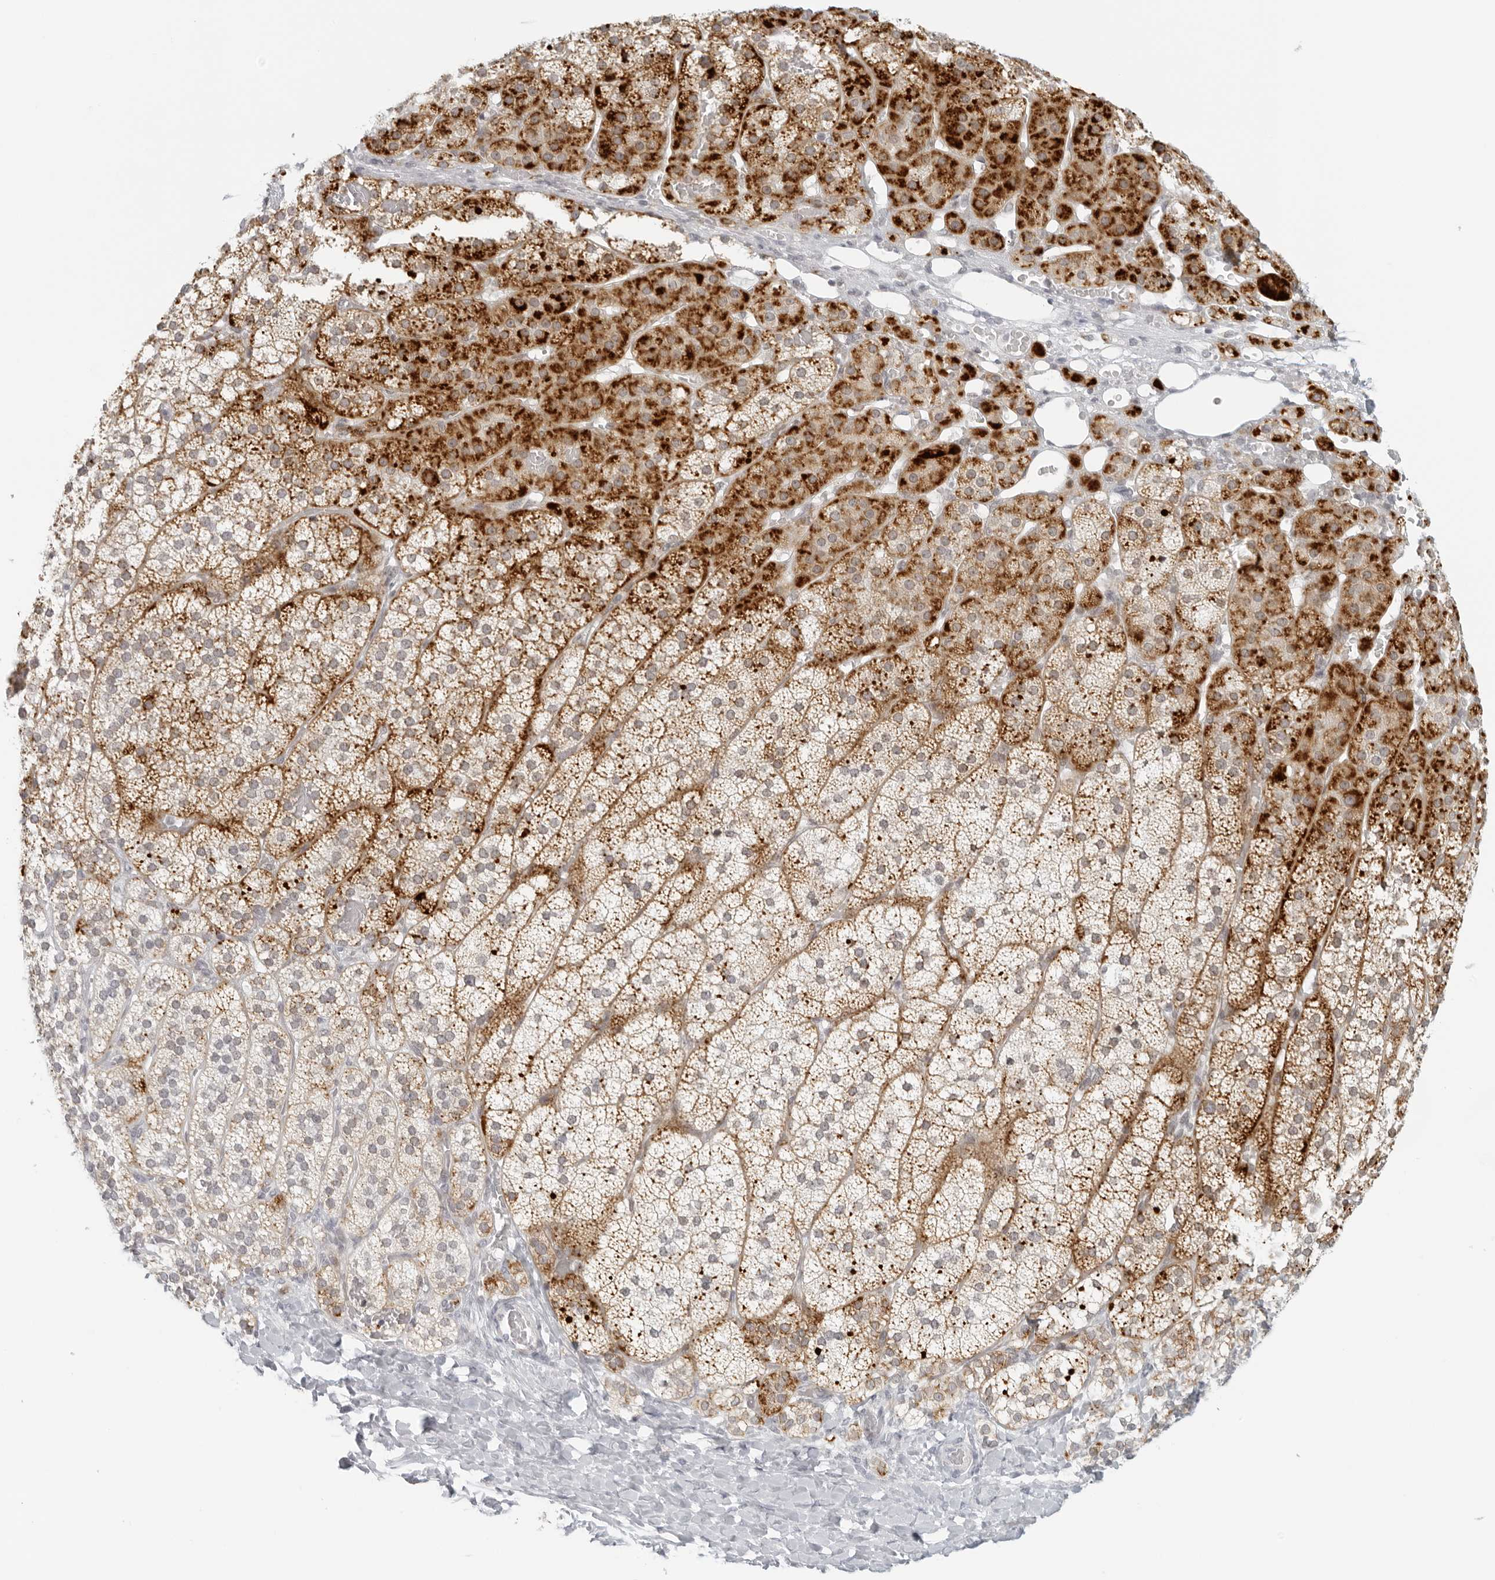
{"staining": {"intensity": "strong", "quantity": "25%-75%", "location": "cytoplasmic/membranous"}, "tissue": "adrenal gland", "cell_type": "Glandular cells", "image_type": "normal", "snomed": [{"axis": "morphology", "description": "Normal tissue, NOS"}, {"axis": "topography", "description": "Adrenal gland"}], "caption": "A brown stain highlights strong cytoplasmic/membranous expression of a protein in glandular cells of benign human adrenal gland.", "gene": "RPS6KC1", "patient": {"sex": "female", "age": 44}}